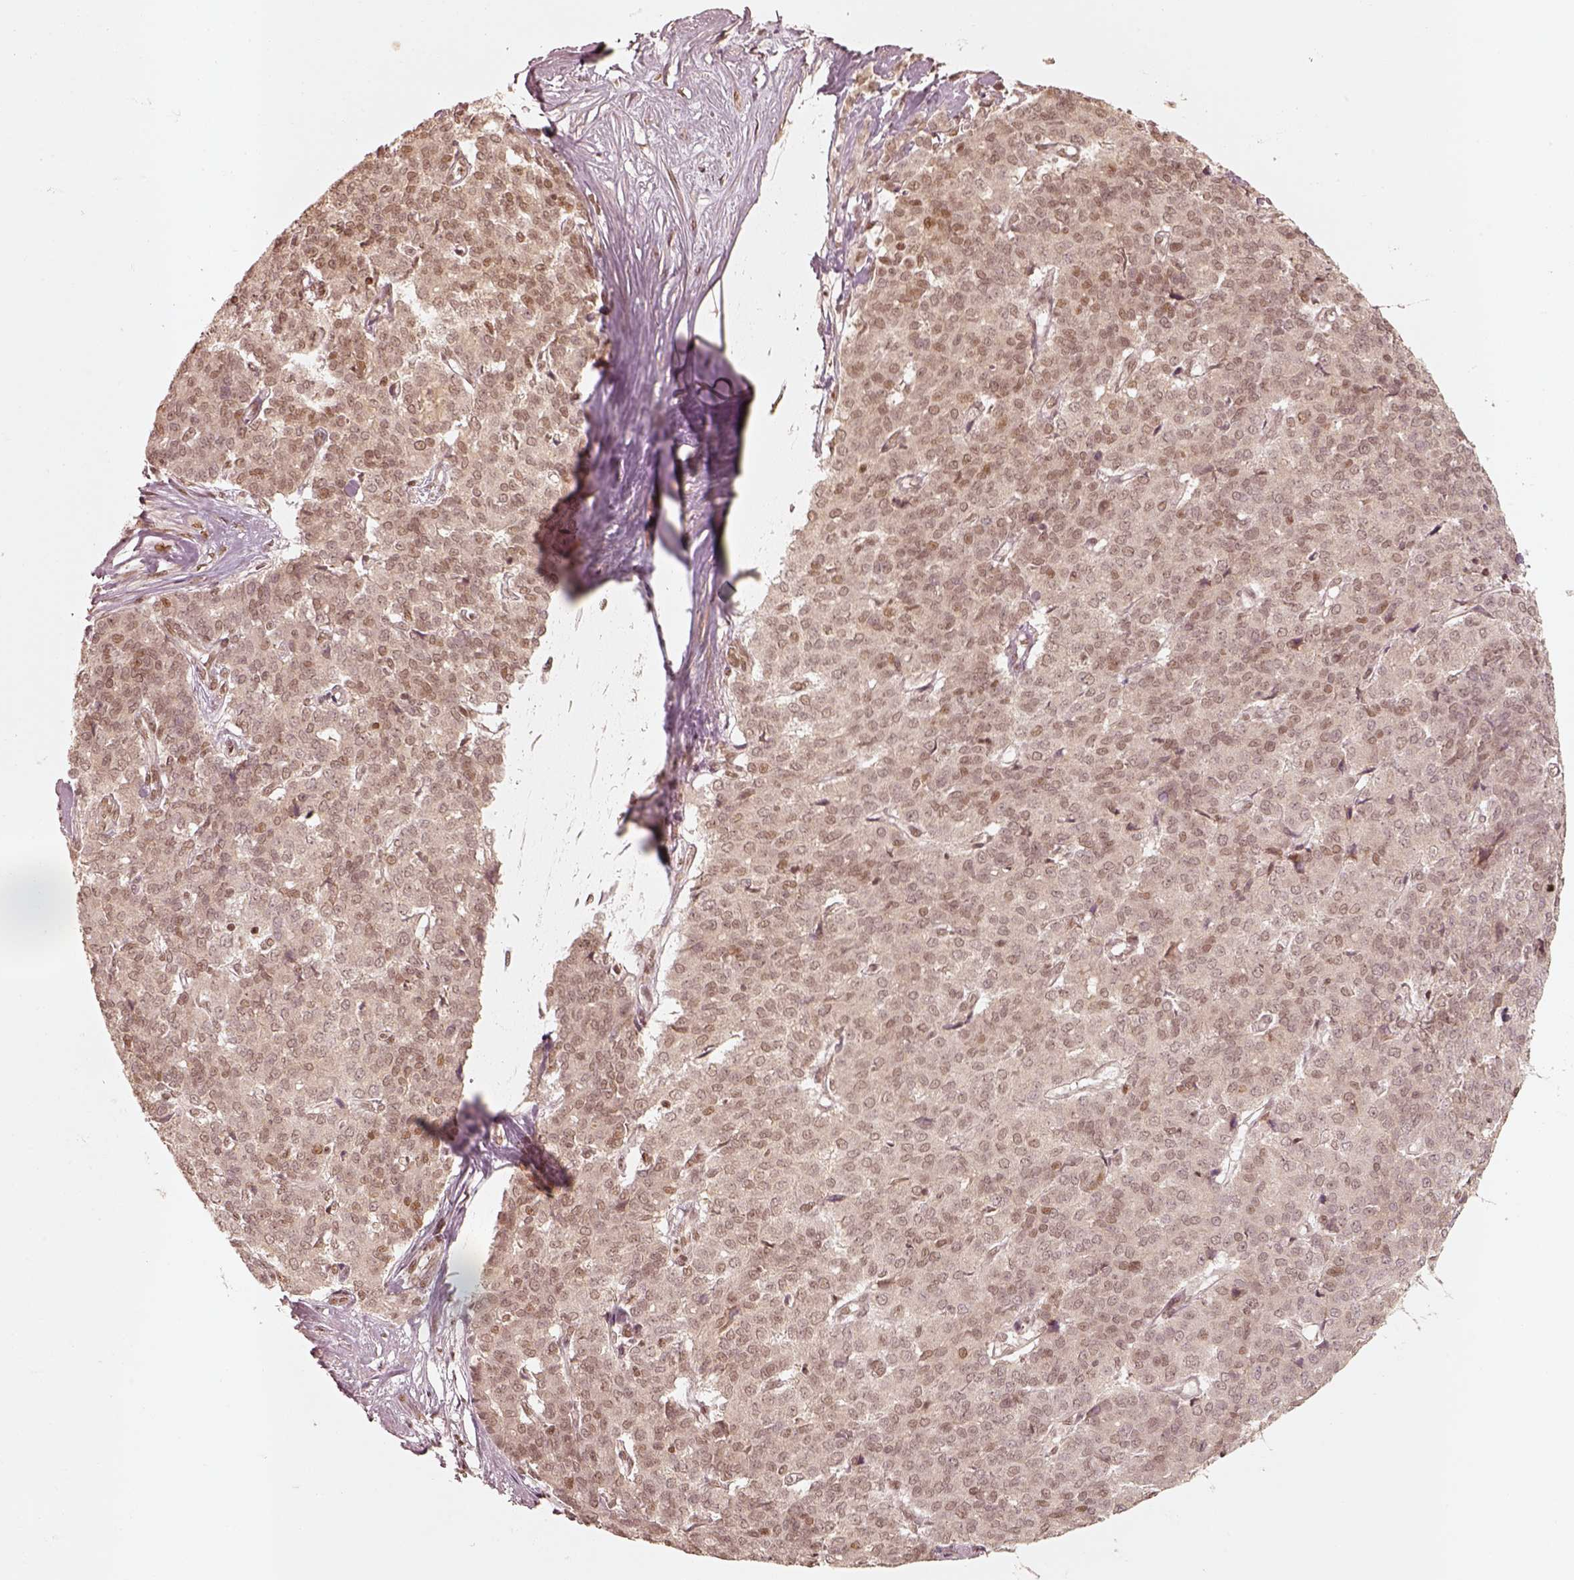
{"staining": {"intensity": "moderate", "quantity": "<25%", "location": "nuclear"}, "tissue": "liver cancer", "cell_type": "Tumor cells", "image_type": "cancer", "snomed": [{"axis": "morphology", "description": "Cholangiocarcinoma"}, {"axis": "topography", "description": "Liver"}], "caption": "A histopathology image of liver cholangiocarcinoma stained for a protein shows moderate nuclear brown staining in tumor cells.", "gene": "GMEB2", "patient": {"sex": "female", "age": 47}}